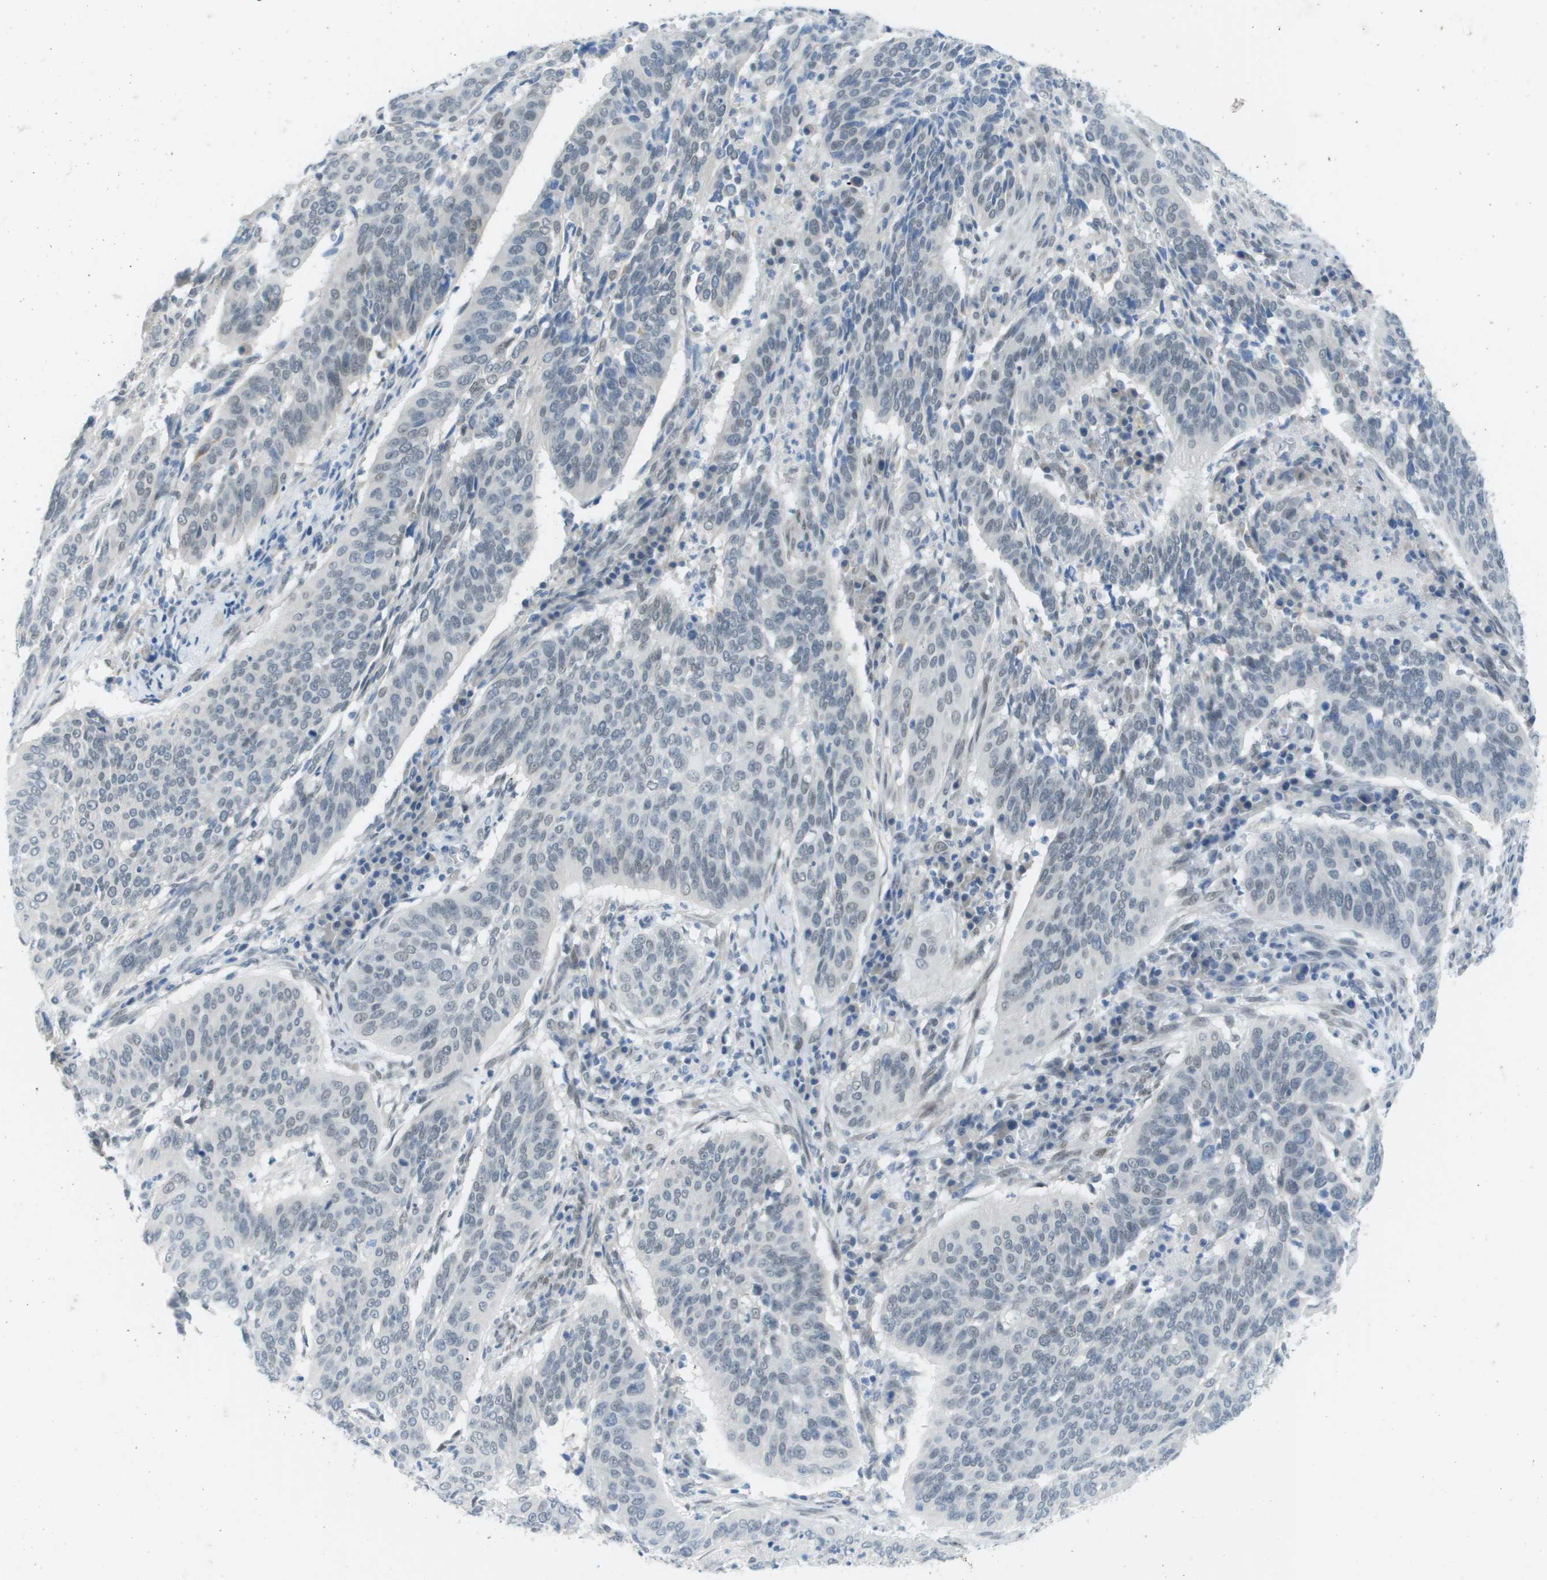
{"staining": {"intensity": "negative", "quantity": "none", "location": "none"}, "tissue": "cervical cancer", "cell_type": "Tumor cells", "image_type": "cancer", "snomed": [{"axis": "morphology", "description": "Normal tissue, NOS"}, {"axis": "morphology", "description": "Squamous cell carcinoma, NOS"}, {"axis": "topography", "description": "Cervix"}], "caption": "An IHC photomicrograph of cervical squamous cell carcinoma is shown. There is no staining in tumor cells of cervical squamous cell carcinoma. Brightfield microscopy of immunohistochemistry stained with DAB (3,3'-diaminobenzidine) (brown) and hematoxylin (blue), captured at high magnification.", "gene": "ARID1B", "patient": {"sex": "female", "age": 39}}